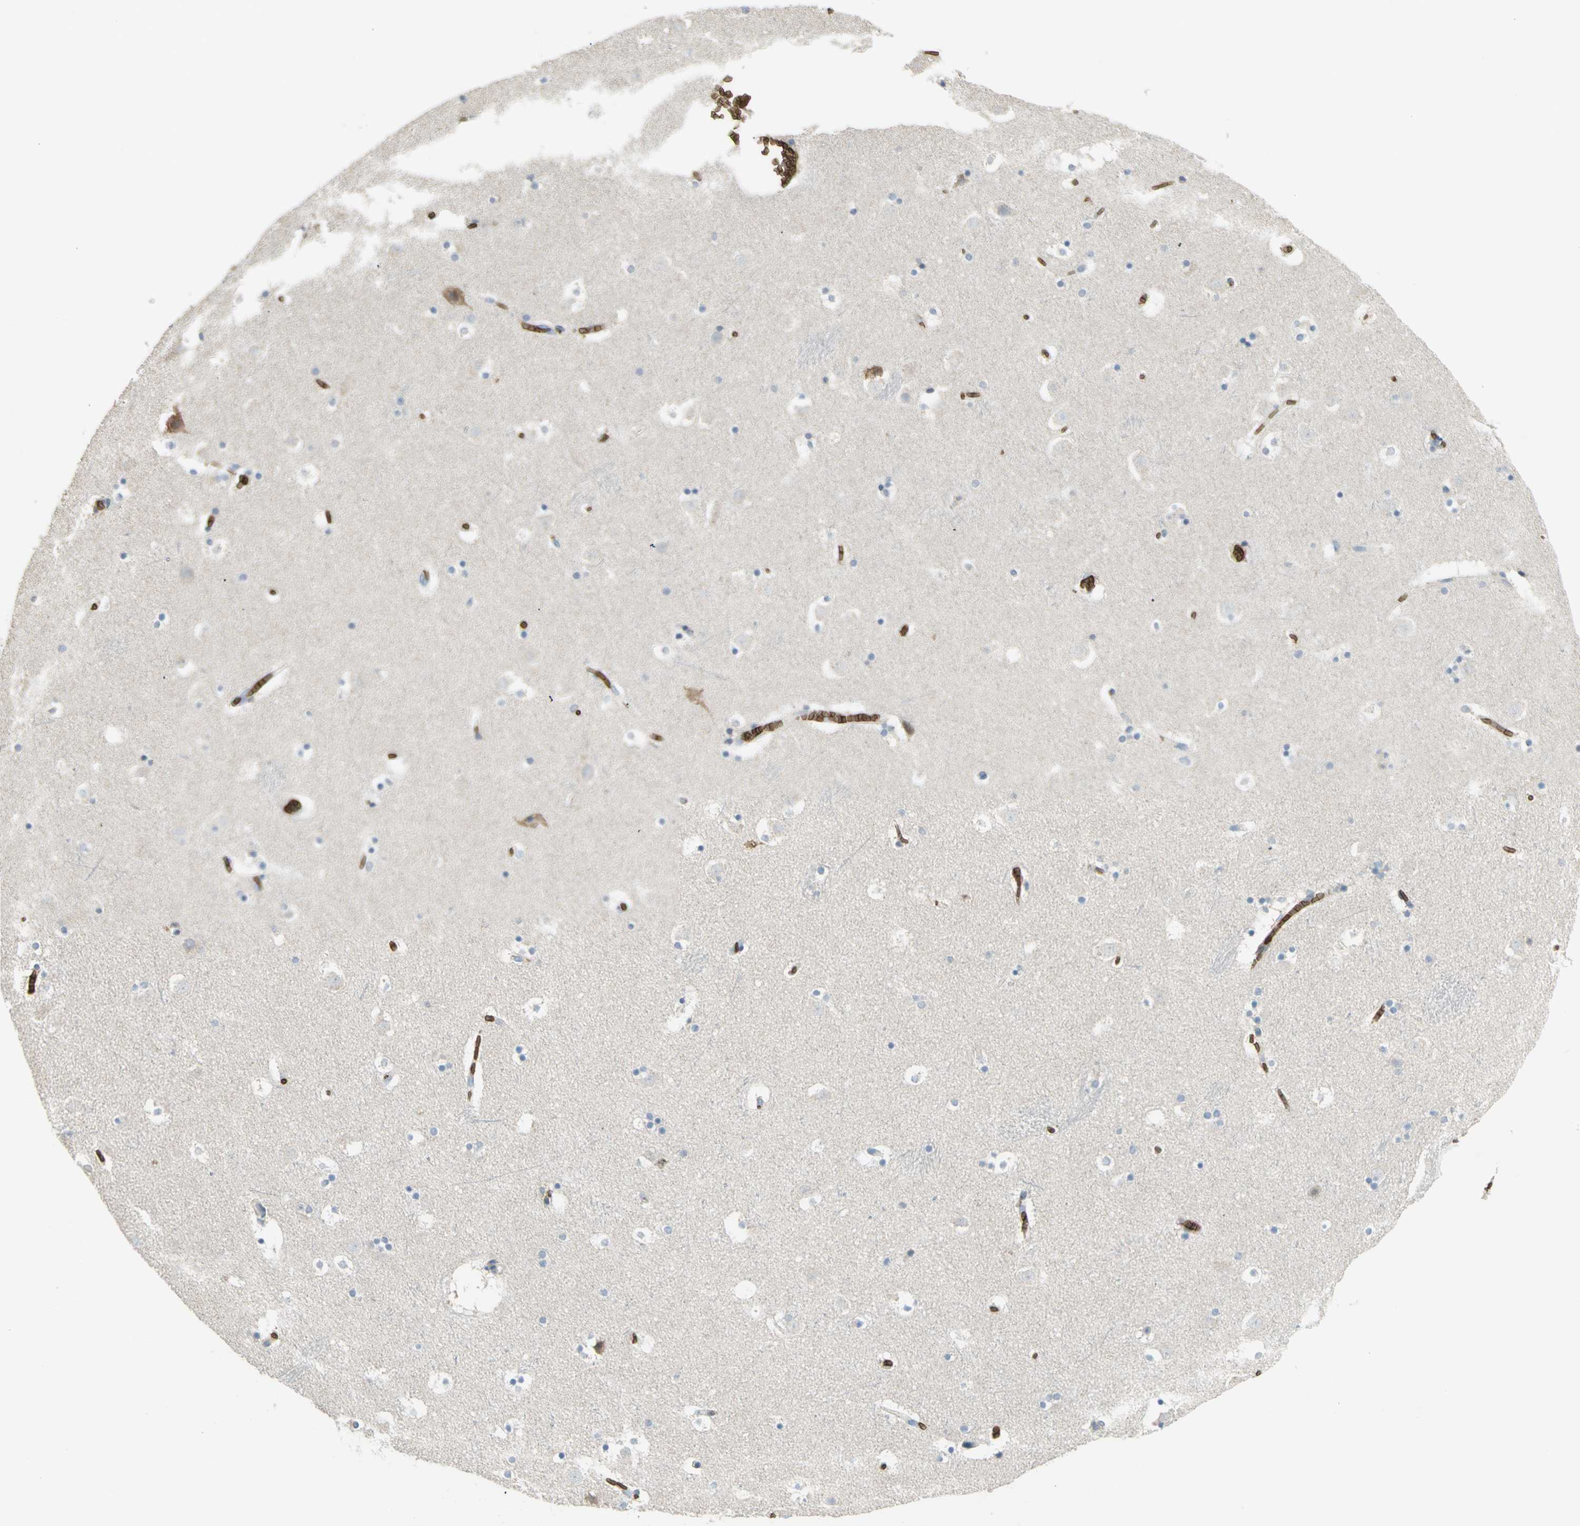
{"staining": {"intensity": "negative", "quantity": "none", "location": "none"}, "tissue": "caudate", "cell_type": "Glial cells", "image_type": "normal", "snomed": [{"axis": "morphology", "description": "Normal tissue, NOS"}, {"axis": "topography", "description": "Lateral ventricle wall"}], "caption": "Immunohistochemistry (IHC) of normal caudate demonstrates no expression in glial cells. Nuclei are stained in blue.", "gene": "ANK1", "patient": {"sex": "male", "age": 45}}